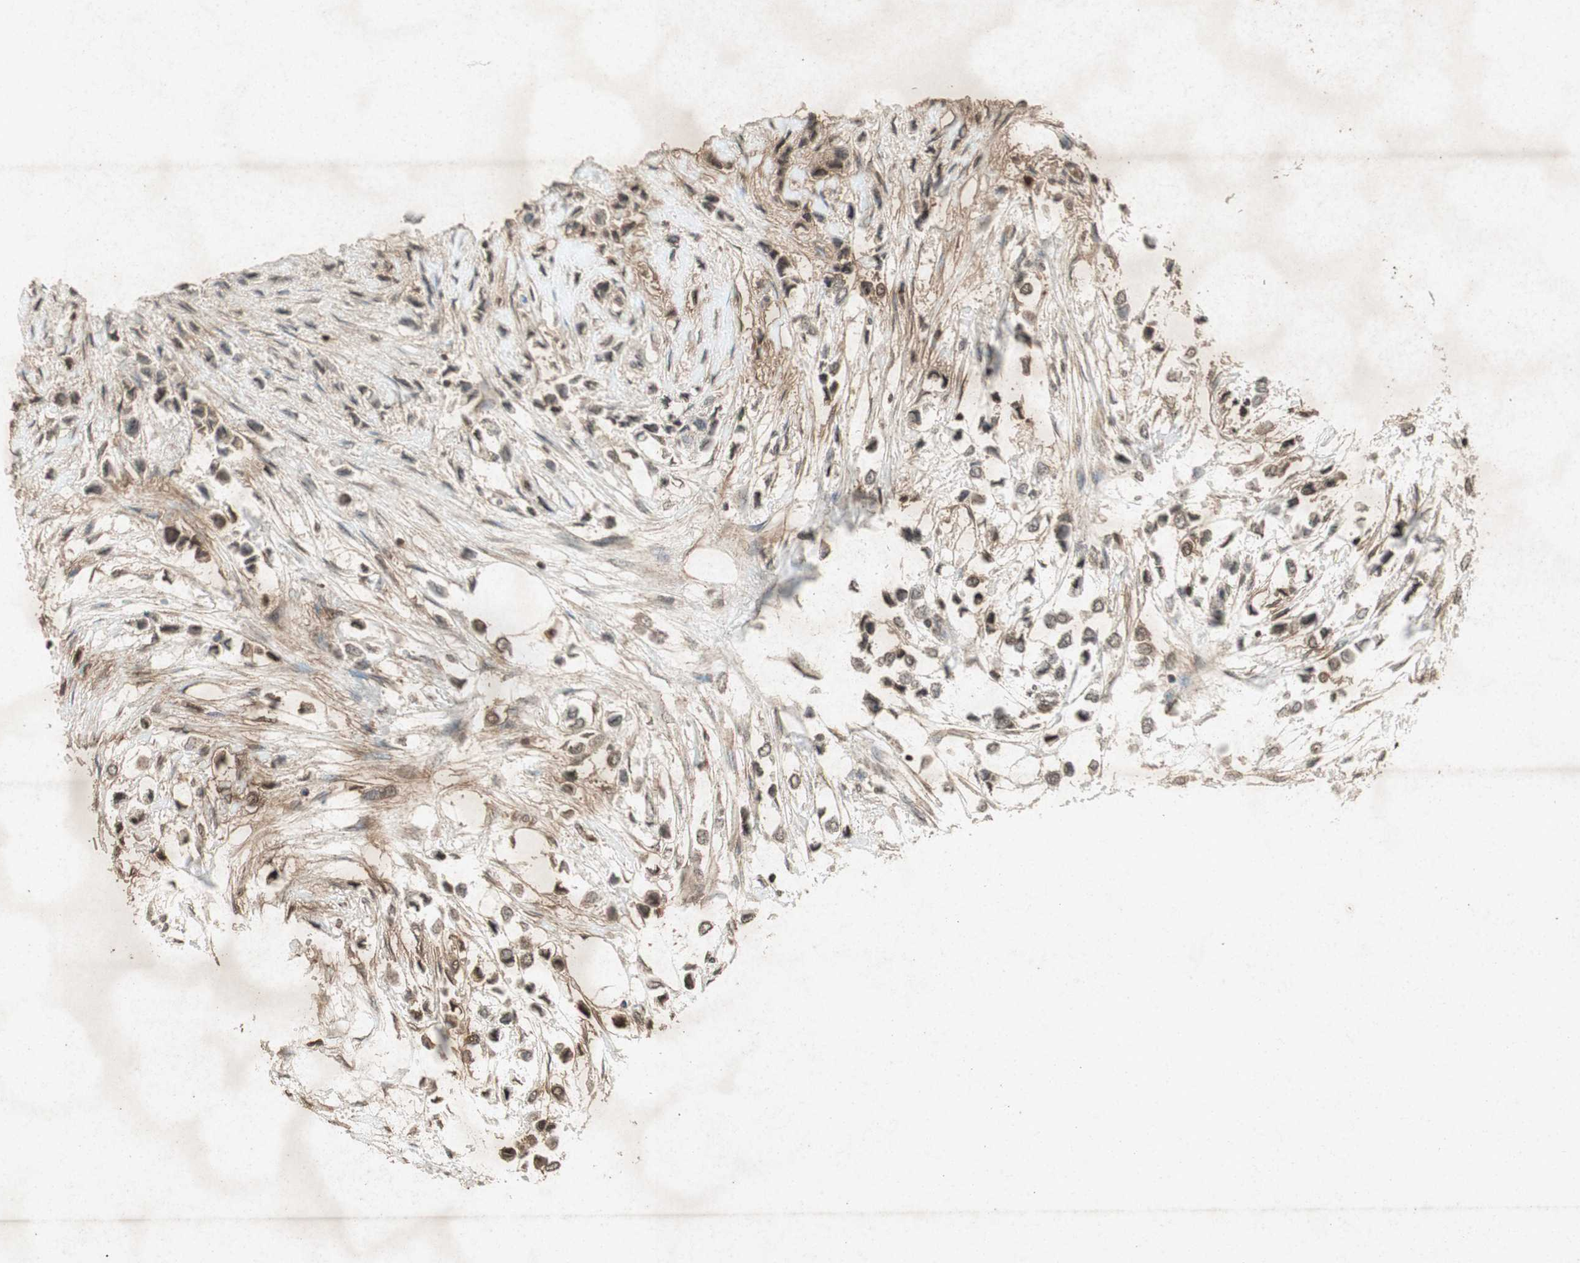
{"staining": {"intensity": "weak", "quantity": "25%-75%", "location": "cytoplasmic/membranous"}, "tissue": "breast cancer", "cell_type": "Tumor cells", "image_type": "cancer", "snomed": [{"axis": "morphology", "description": "Lobular carcinoma"}, {"axis": "topography", "description": "Breast"}], "caption": "Tumor cells exhibit low levels of weak cytoplasmic/membranous expression in approximately 25%-75% of cells in breast lobular carcinoma.", "gene": "PRKG1", "patient": {"sex": "female", "age": 51}}